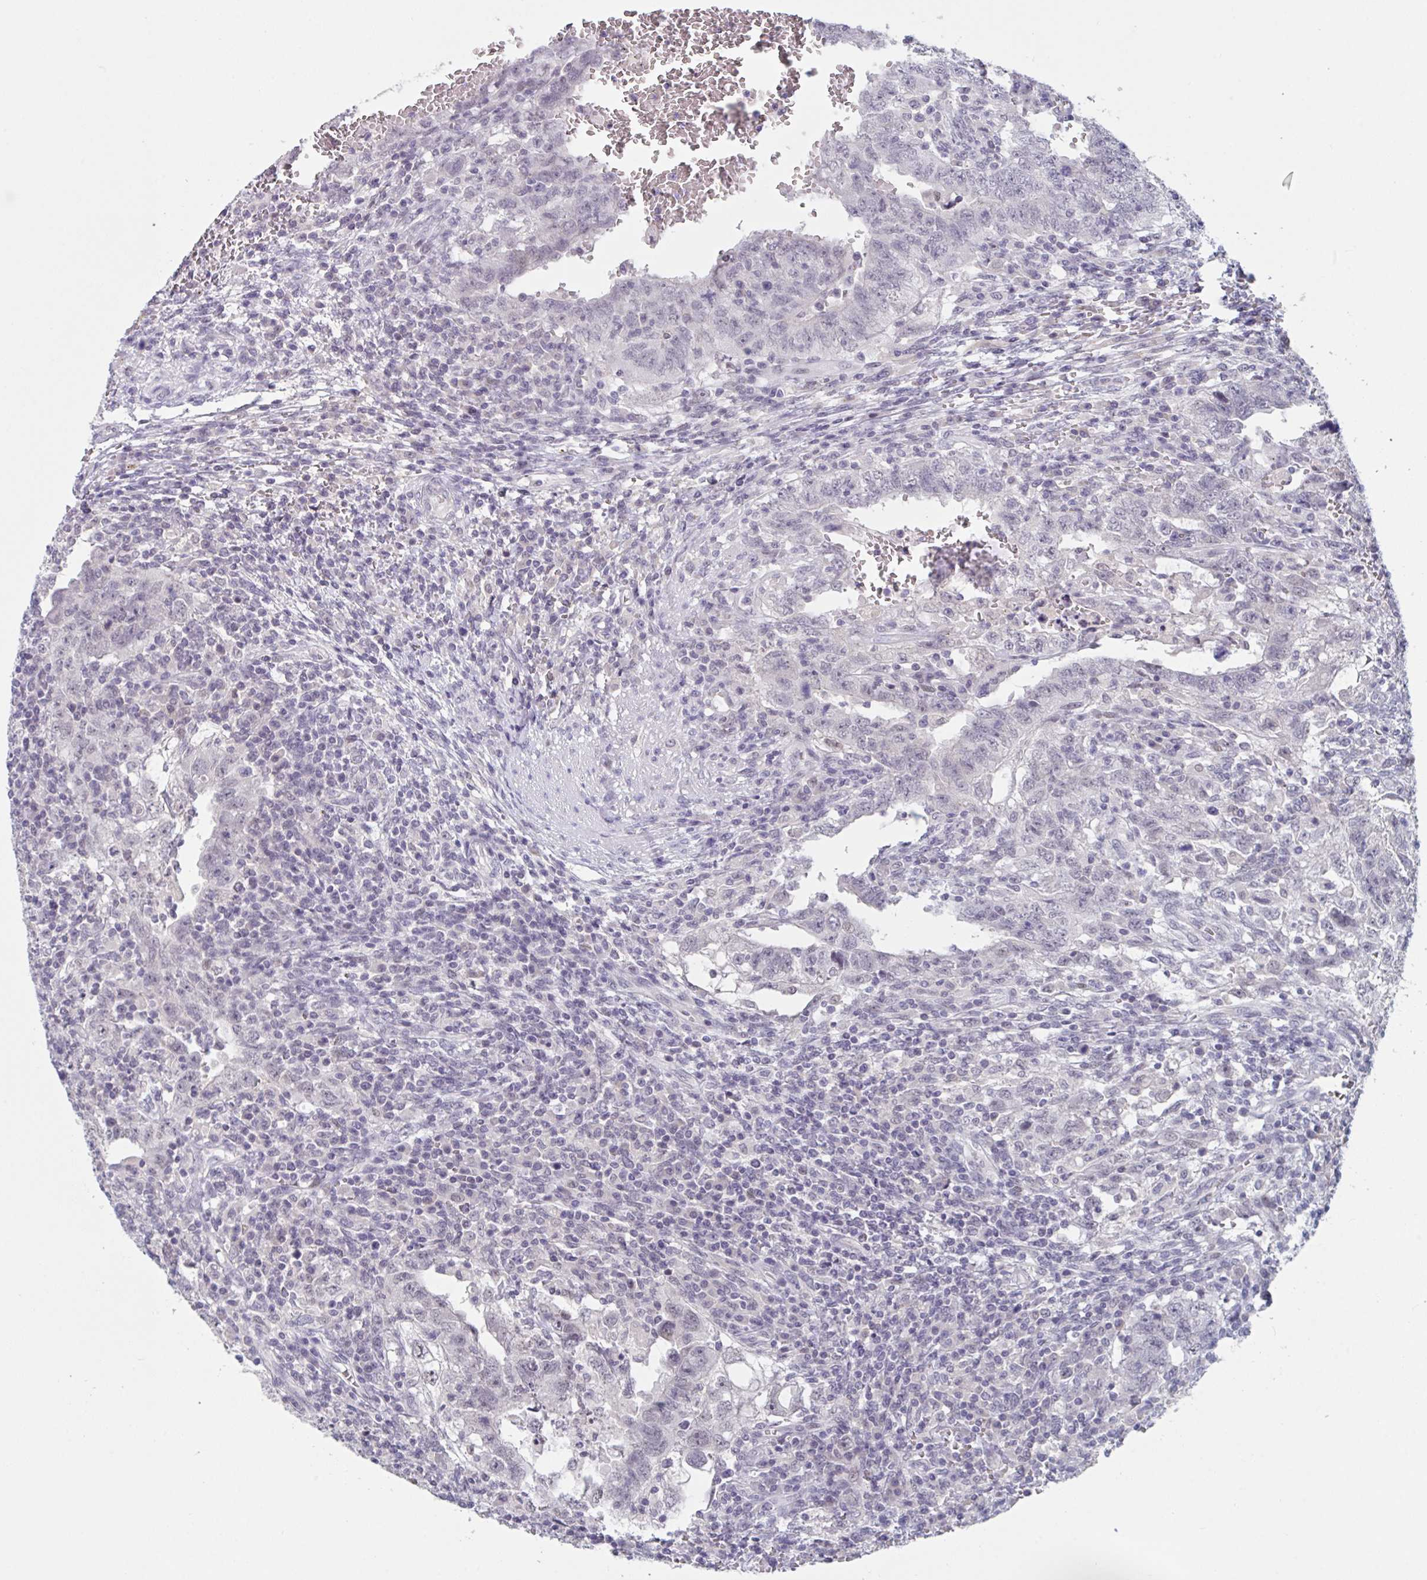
{"staining": {"intensity": "negative", "quantity": "none", "location": "none"}, "tissue": "testis cancer", "cell_type": "Tumor cells", "image_type": "cancer", "snomed": [{"axis": "morphology", "description": "Carcinoma, Embryonal, NOS"}, {"axis": "topography", "description": "Testis"}], "caption": "The immunohistochemistry (IHC) micrograph has no significant expression in tumor cells of embryonal carcinoma (testis) tissue.", "gene": "KDM4D", "patient": {"sex": "male", "age": 26}}